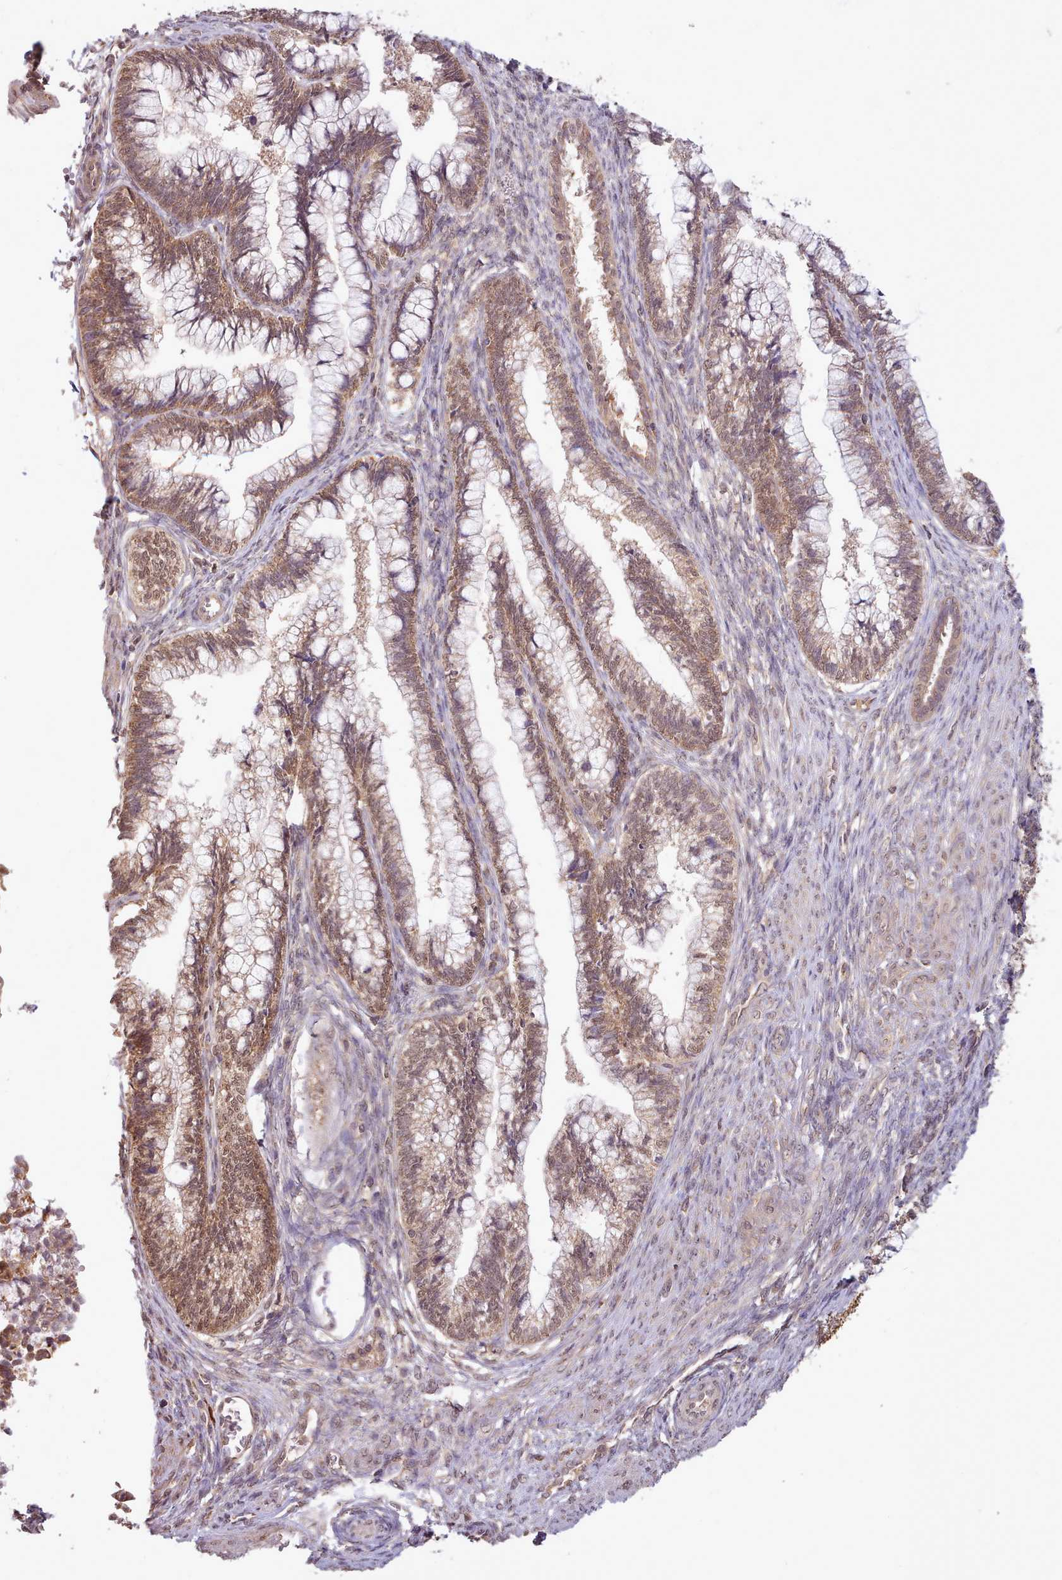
{"staining": {"intensity": "moderate", "quantity": ">75%", "location": "cytoplasmic/membranous,nuclear"}, "tissue": "cervical cancer", "cell_type": "Tumor cells", "image_type": "cancer", "snomed": [{"axis": "morphology", "description": "Adenocarcinoma, NOS"}, {"axis": "topography", "description": "Cervix"}], "caption": "Cervical adenocarcinoma tissue reveals moderate cytoplasmic/membranous and nuclear expression in approximately >75% of tumor cells (DAB (3,3'-diaminobenzidine) = brown stain, brightfield microscopy at high magnification).", "gene": "PIP4P1", "patient": {"sex": "female", "age": 44}}